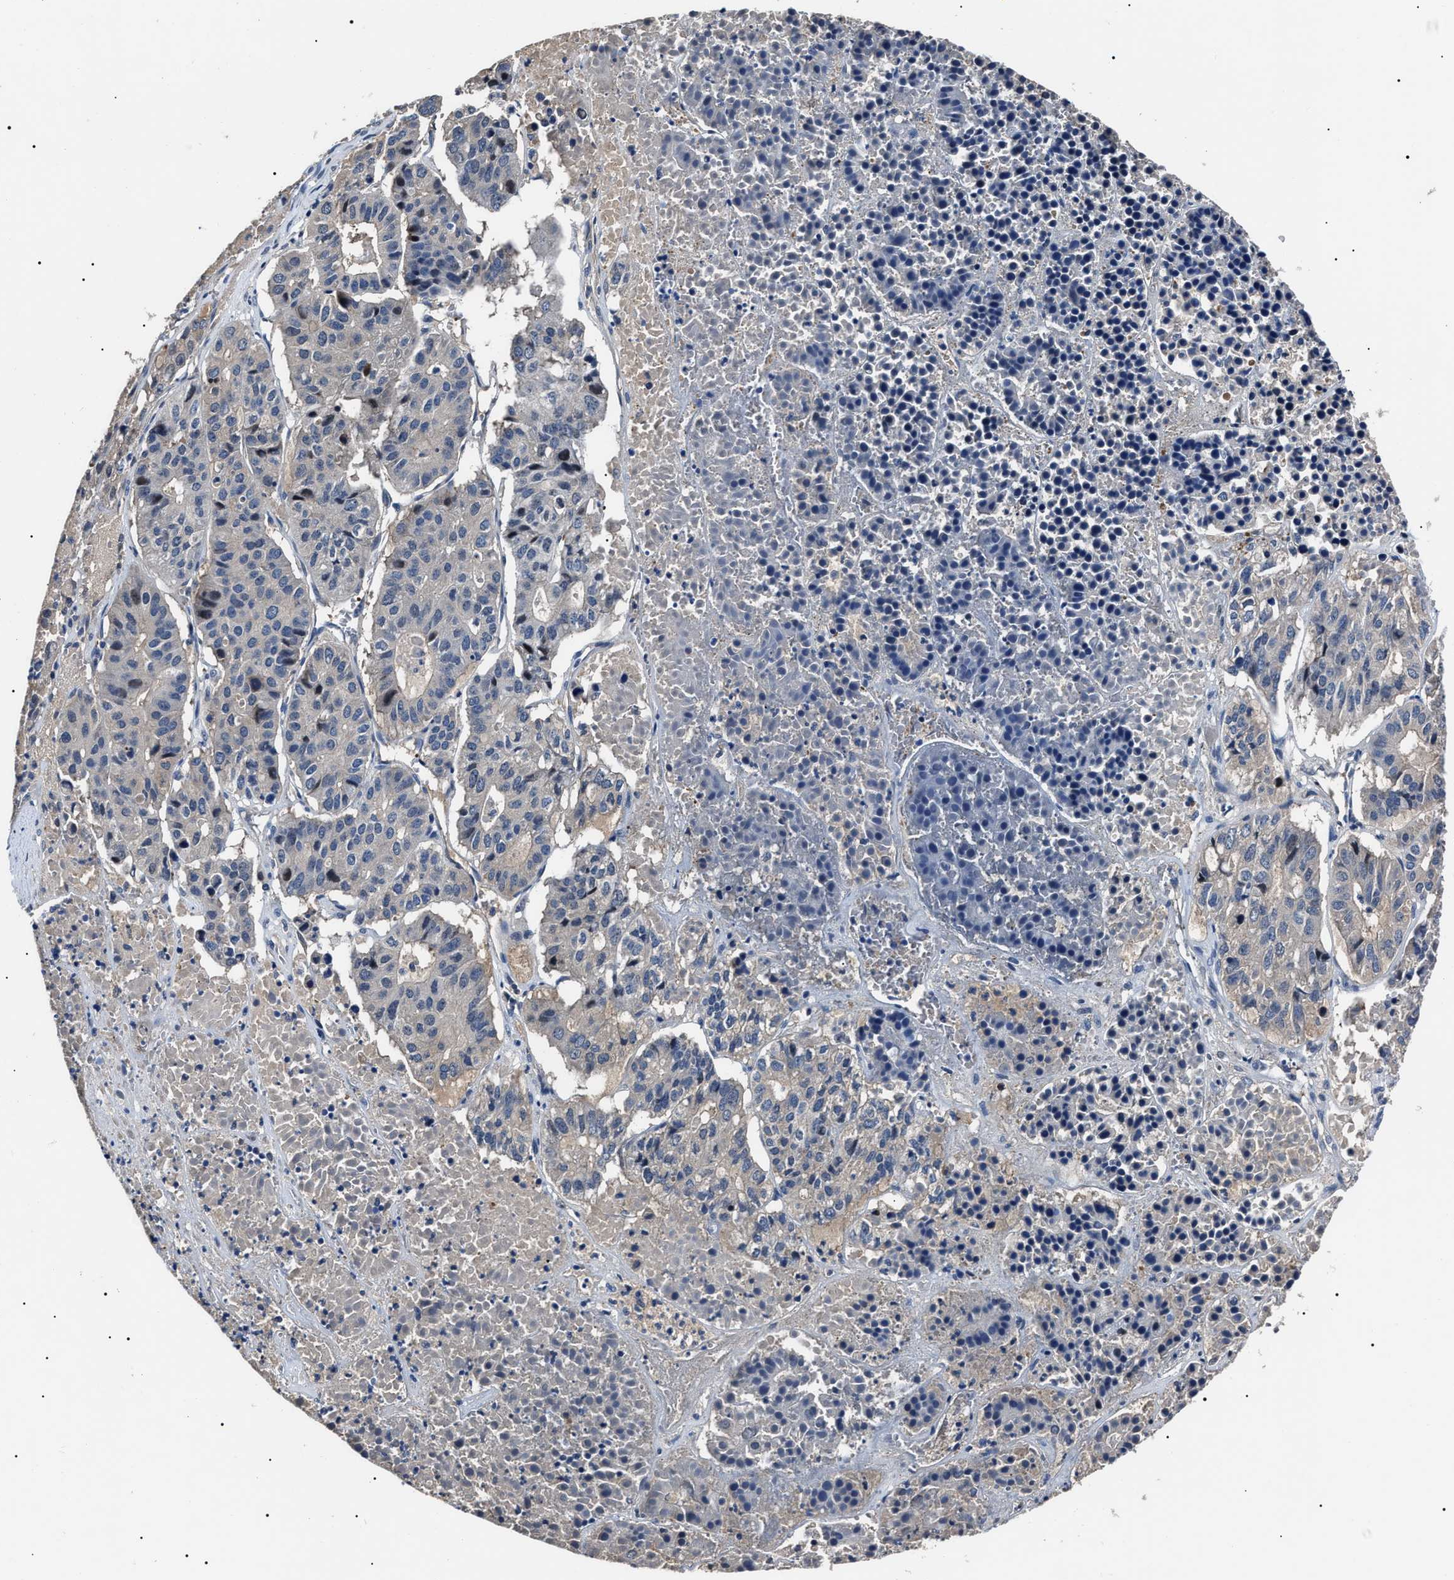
{"staining": {"intensity": "negative", "quantity": "none", "location": "none"}, "tissue": "pancreatic cancer", "cell_type": "Tumor cells", "image_type": "cancer", "snomed": [{"axis": "morphology", "description": "Adenocarcinoma, NOS"}, {"axis": "topography", "description": "Pancreas"}], "caption": "This is an immunohistochemistry (IHC) micrograph of pancreatic cancer. There is no positivity in tumor cells.", "gene": "IFT81", "patient": {"sex": "male", "age": 50}}